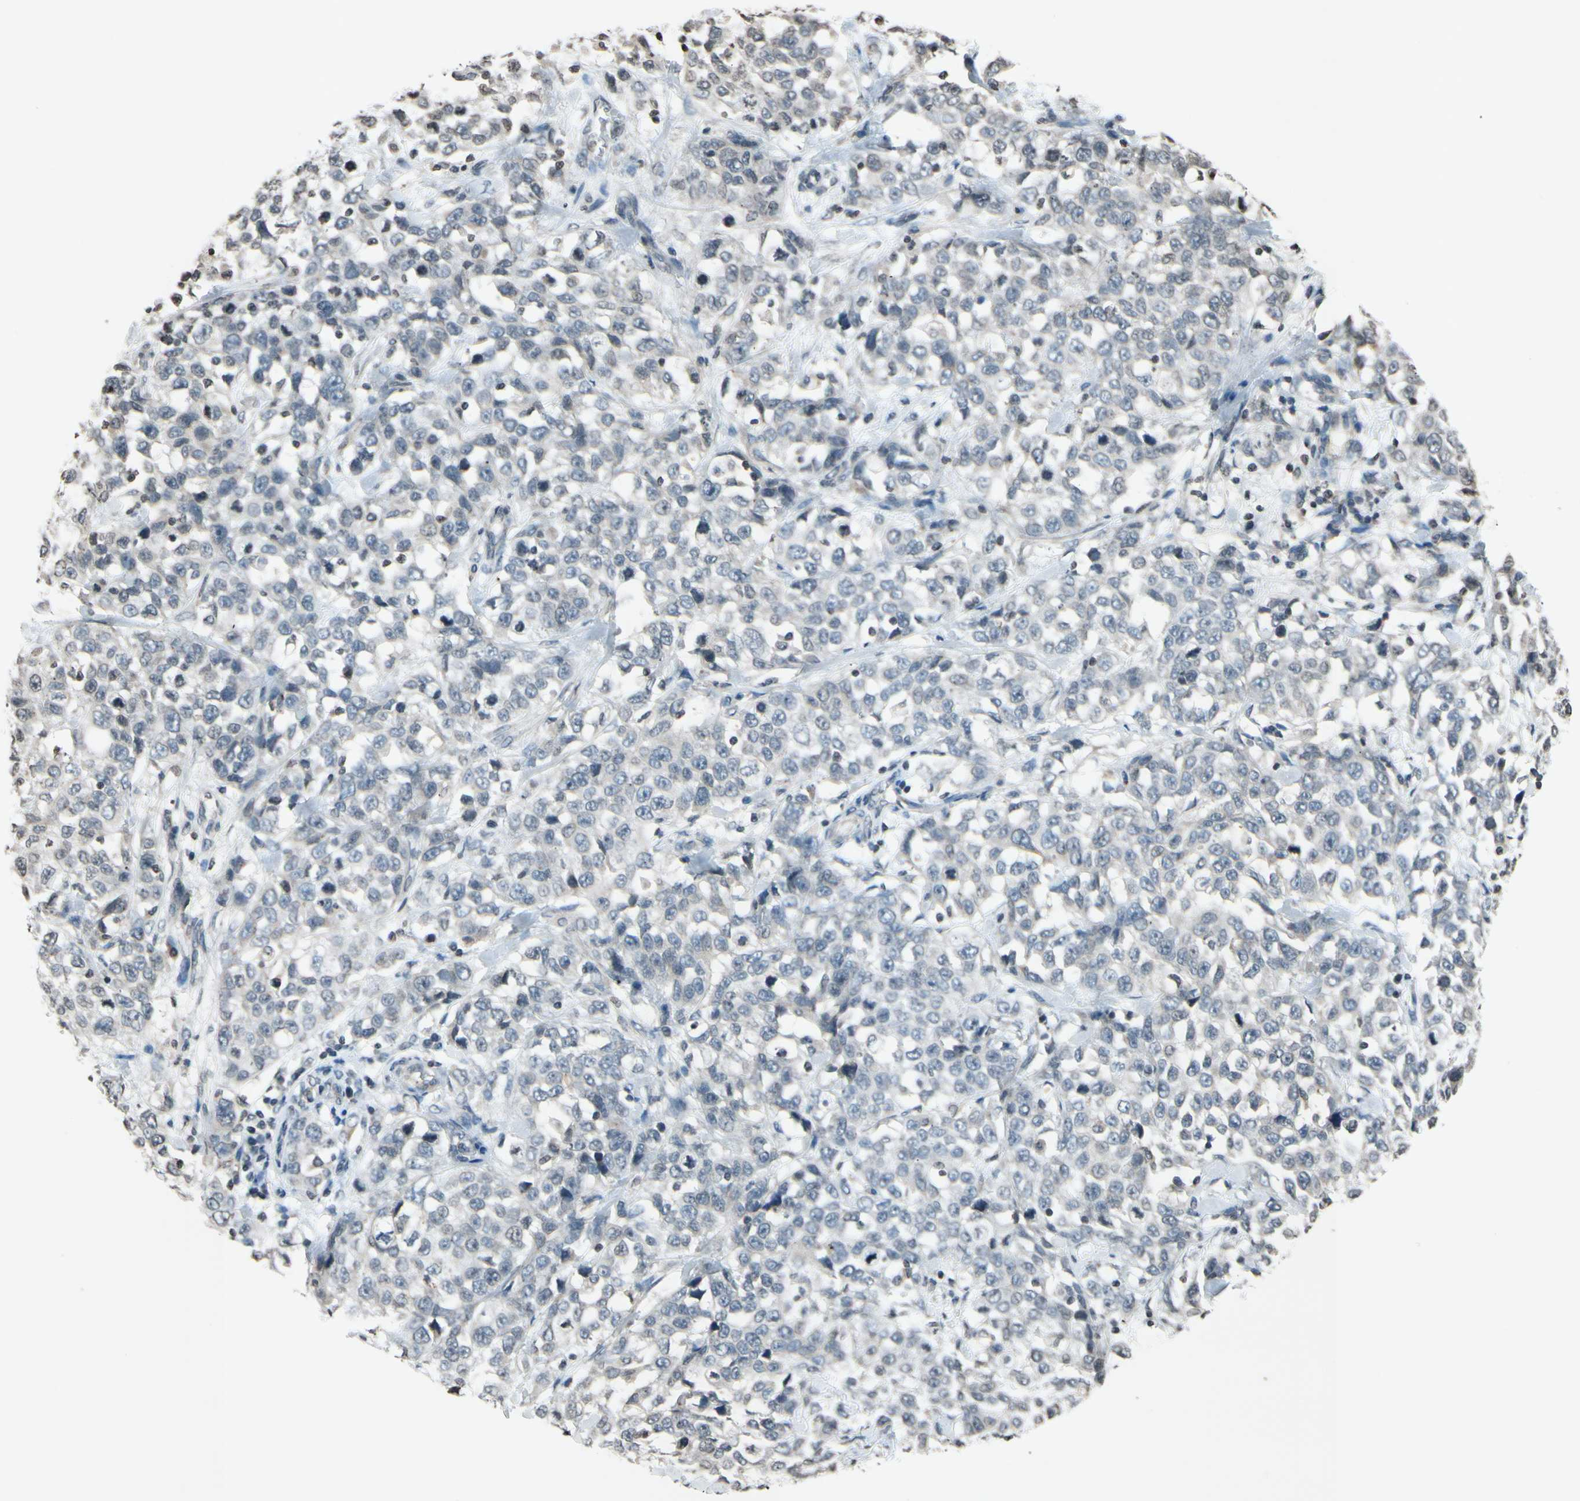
{"staining": {"intensity": "weak", "quantity": "25%-75%", "location": "cytoplasmic/membranous"}, "tissue": "stomach cancer", "cell_type": "Tumor cells", "image_type": "cancer", "snomed": [{"axis": "morphology", "description": "Normal tissue, NOS"}, {"axis": "morphology", "description": "Adenocarcinoma, NOS"}, {"axis": "topography", "description": "Stomach"}], "caption": "Human stomach cancer (adenocarcinoma) stained with a brown dye shows weak cytoplasmic/membranous positive staining in about 25%-75% of tumor cells.", "gene": "CLDN11", "patient": {"sex": "male", "age": 48}}